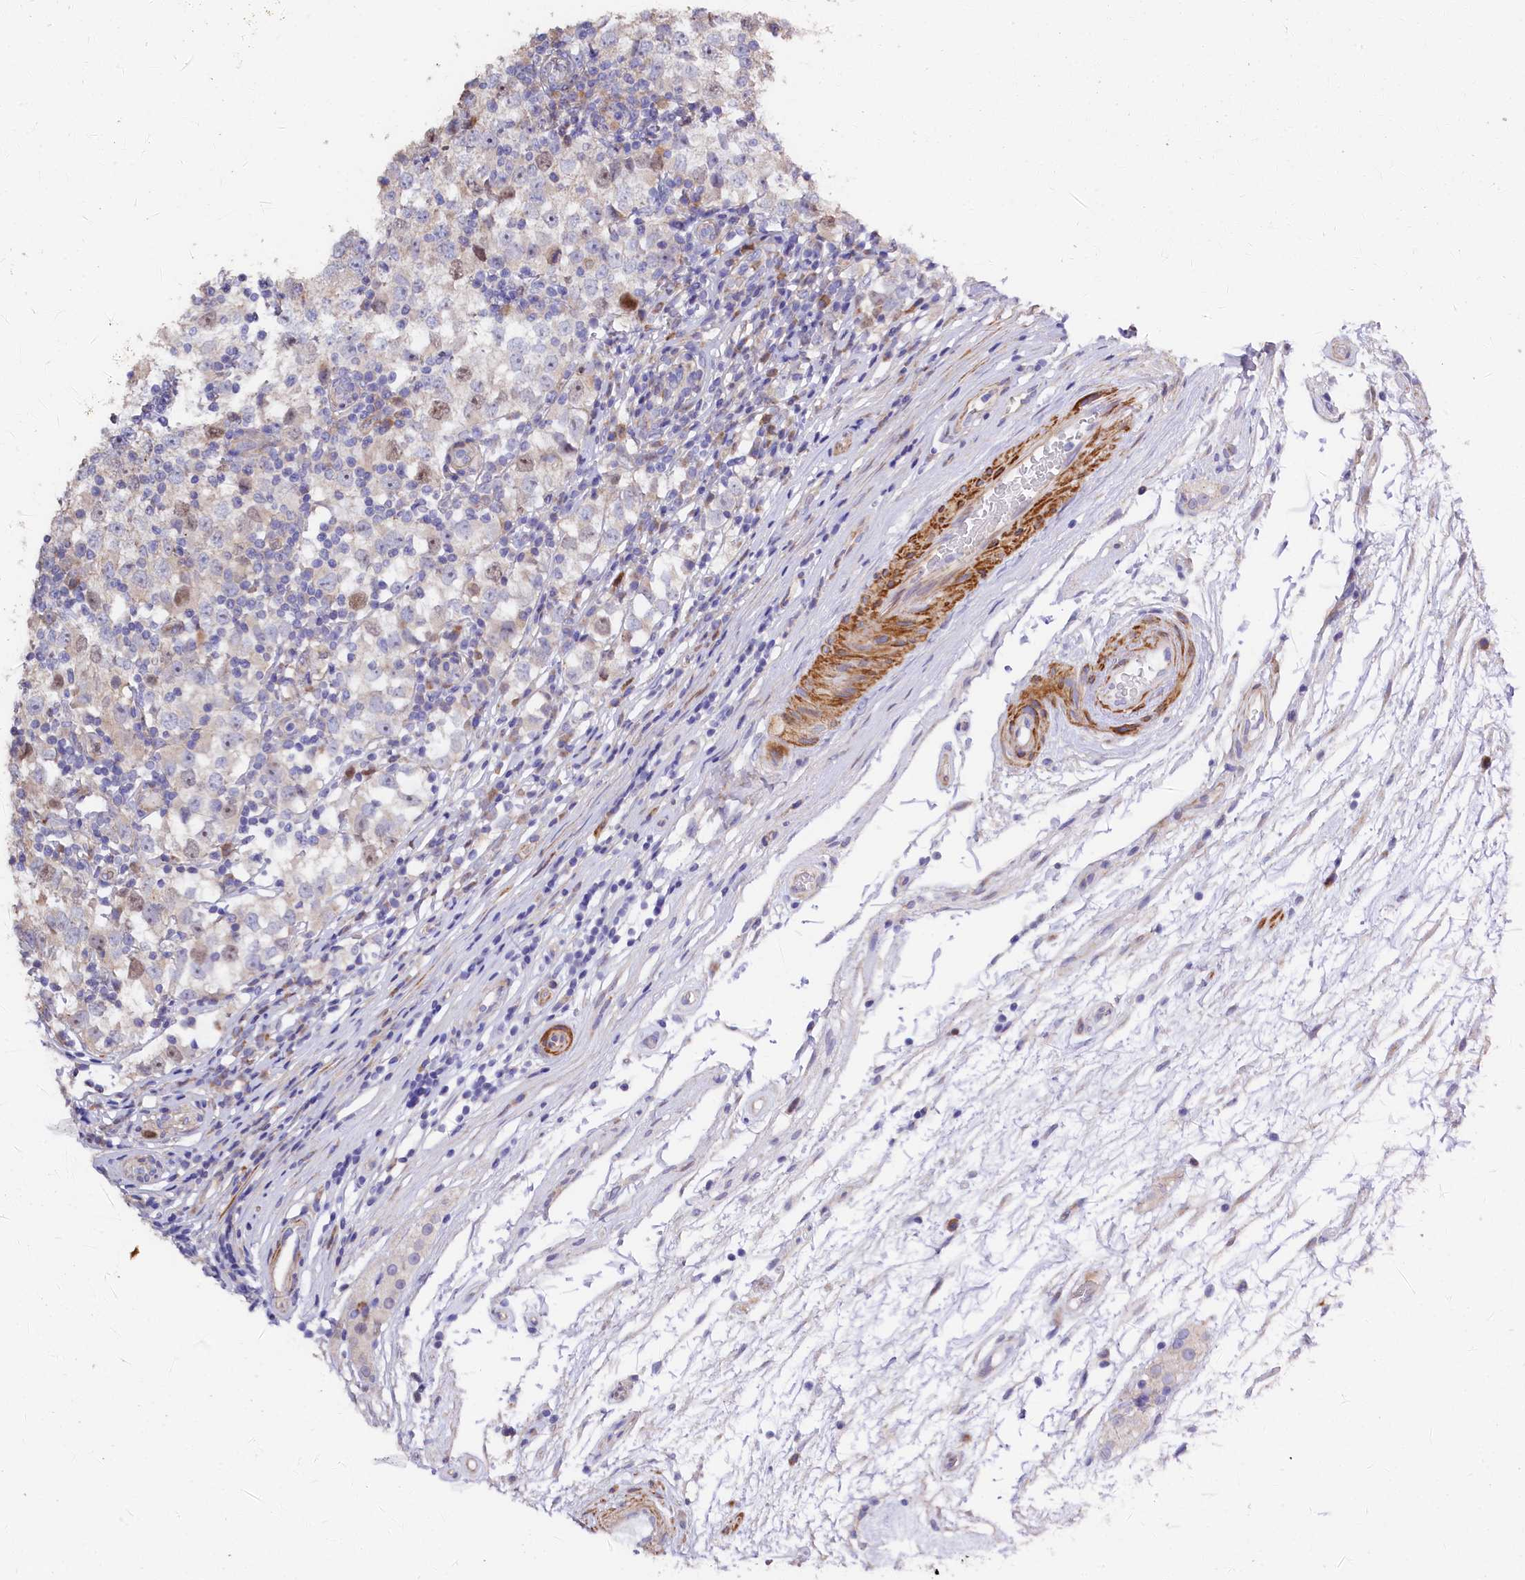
{"staining": {"intensity": "moderate", "quantity": "<25%", "location": "nuclear"}, "tissue": "testis cancer", "cell_type": "Tumor cells", "image_type": "cancer", "snomed": [{"axis": "morphology", "description": "Seminoma, NOS"}, {"axis": "topography", "description": "Testis"}], "caption": "This image displays immunohistochemistry staining of testis cancer (seminoma), with low moderate nuclear positivity in about <25% of tumor cells.", "gene": "WNT8A", "patient": {"sex": "male", "age": 65}}